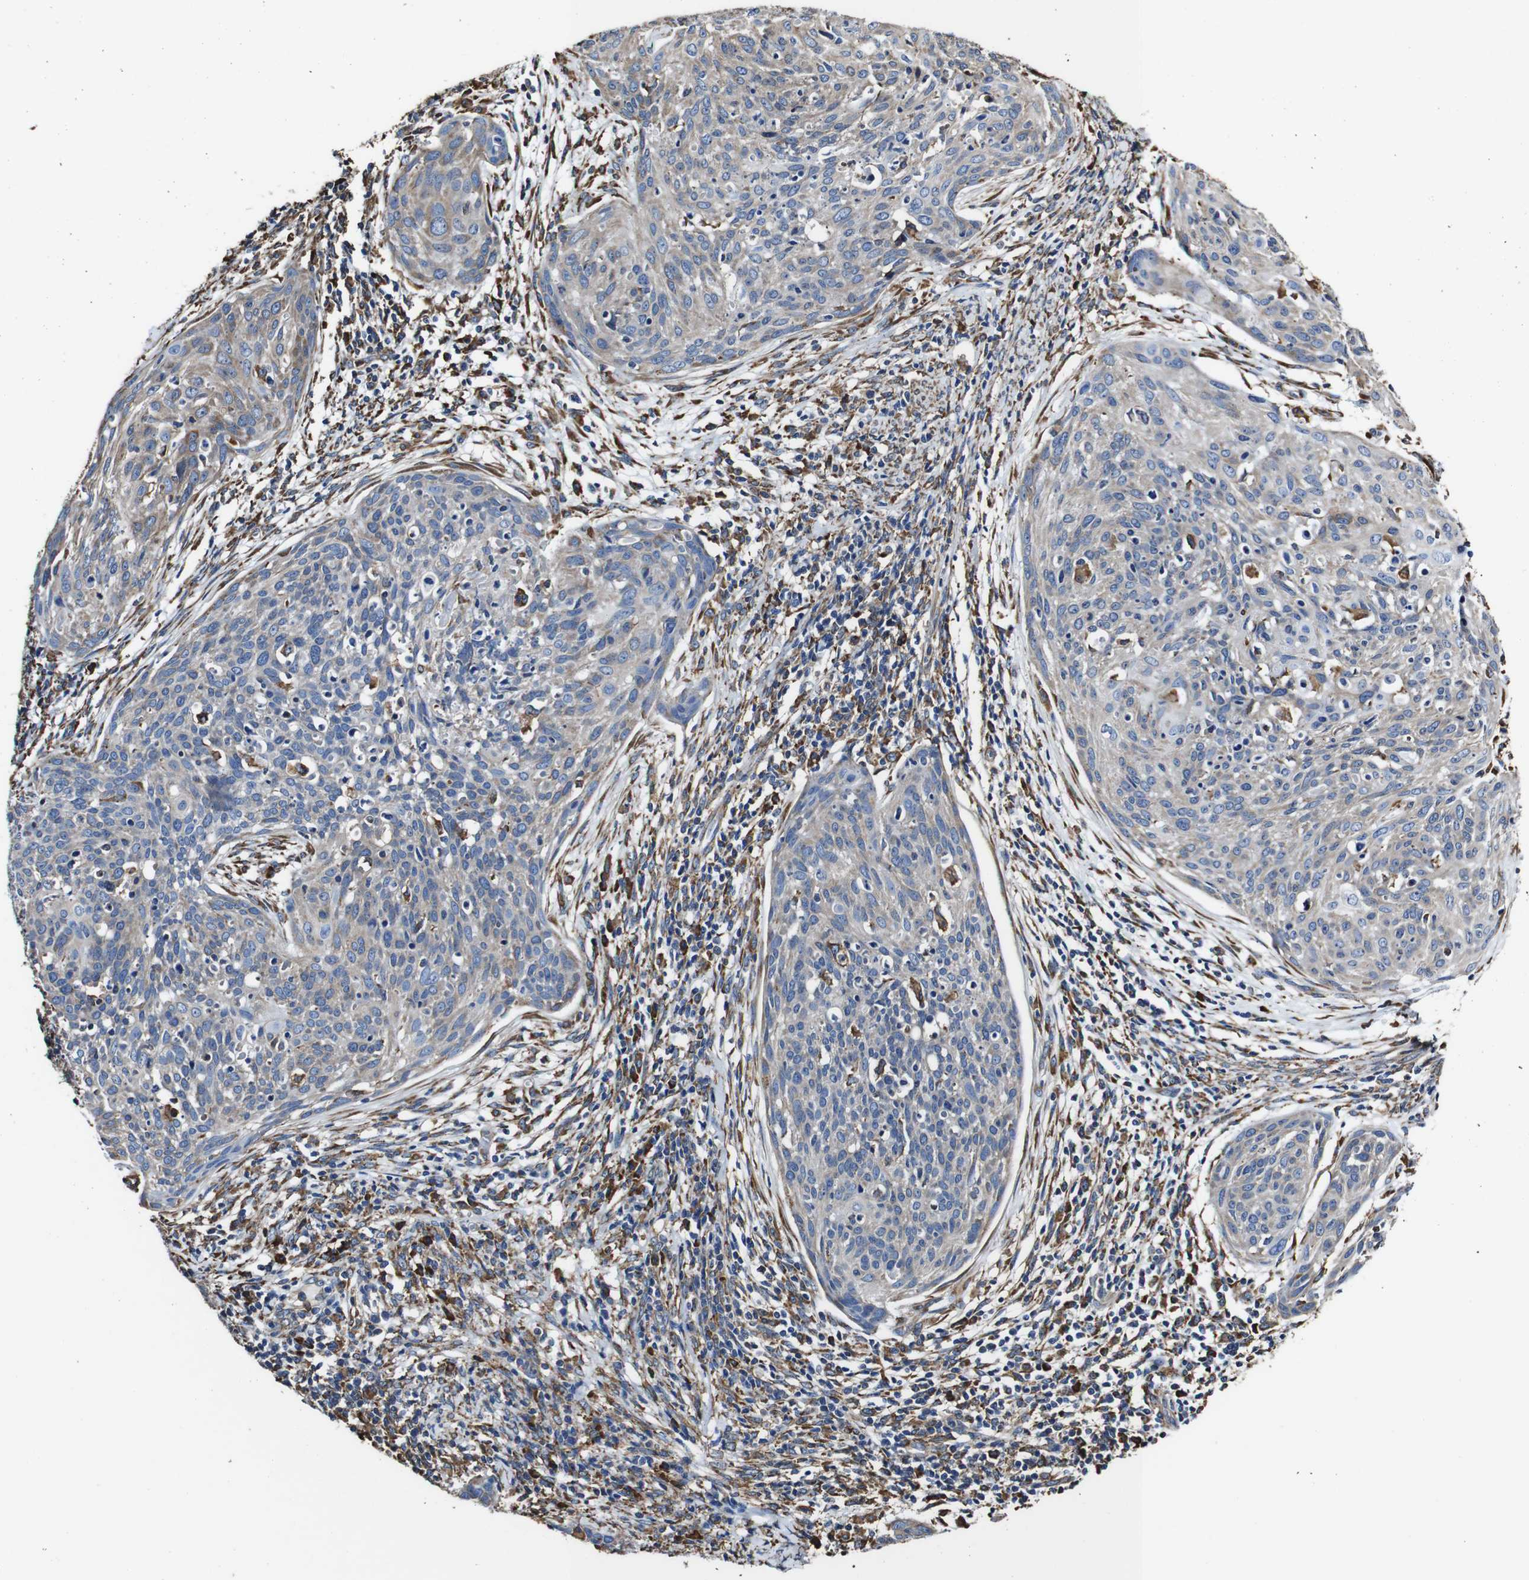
{"staining": {"intensity": "weak", "quantity": "<25%", "location": "cytoplasmic/membranous"}, "tissue": "cervical cancer", "cell_type": "Tumor cells", "image_type": "cancer", "snomed": [{"axis": "morphology", "description": "Squamous cell carcinoma, NOS"}, {"axis": "topography", "description": "Cervix"}], "caption": "Immunohistochemistry histopathology image of cervical squamous cell carcinoma stained for a protein (brown), which exhibits no staining in tumor cells.", "gene": "PPIB", "patient": {"sex": "female", "age": 38}}